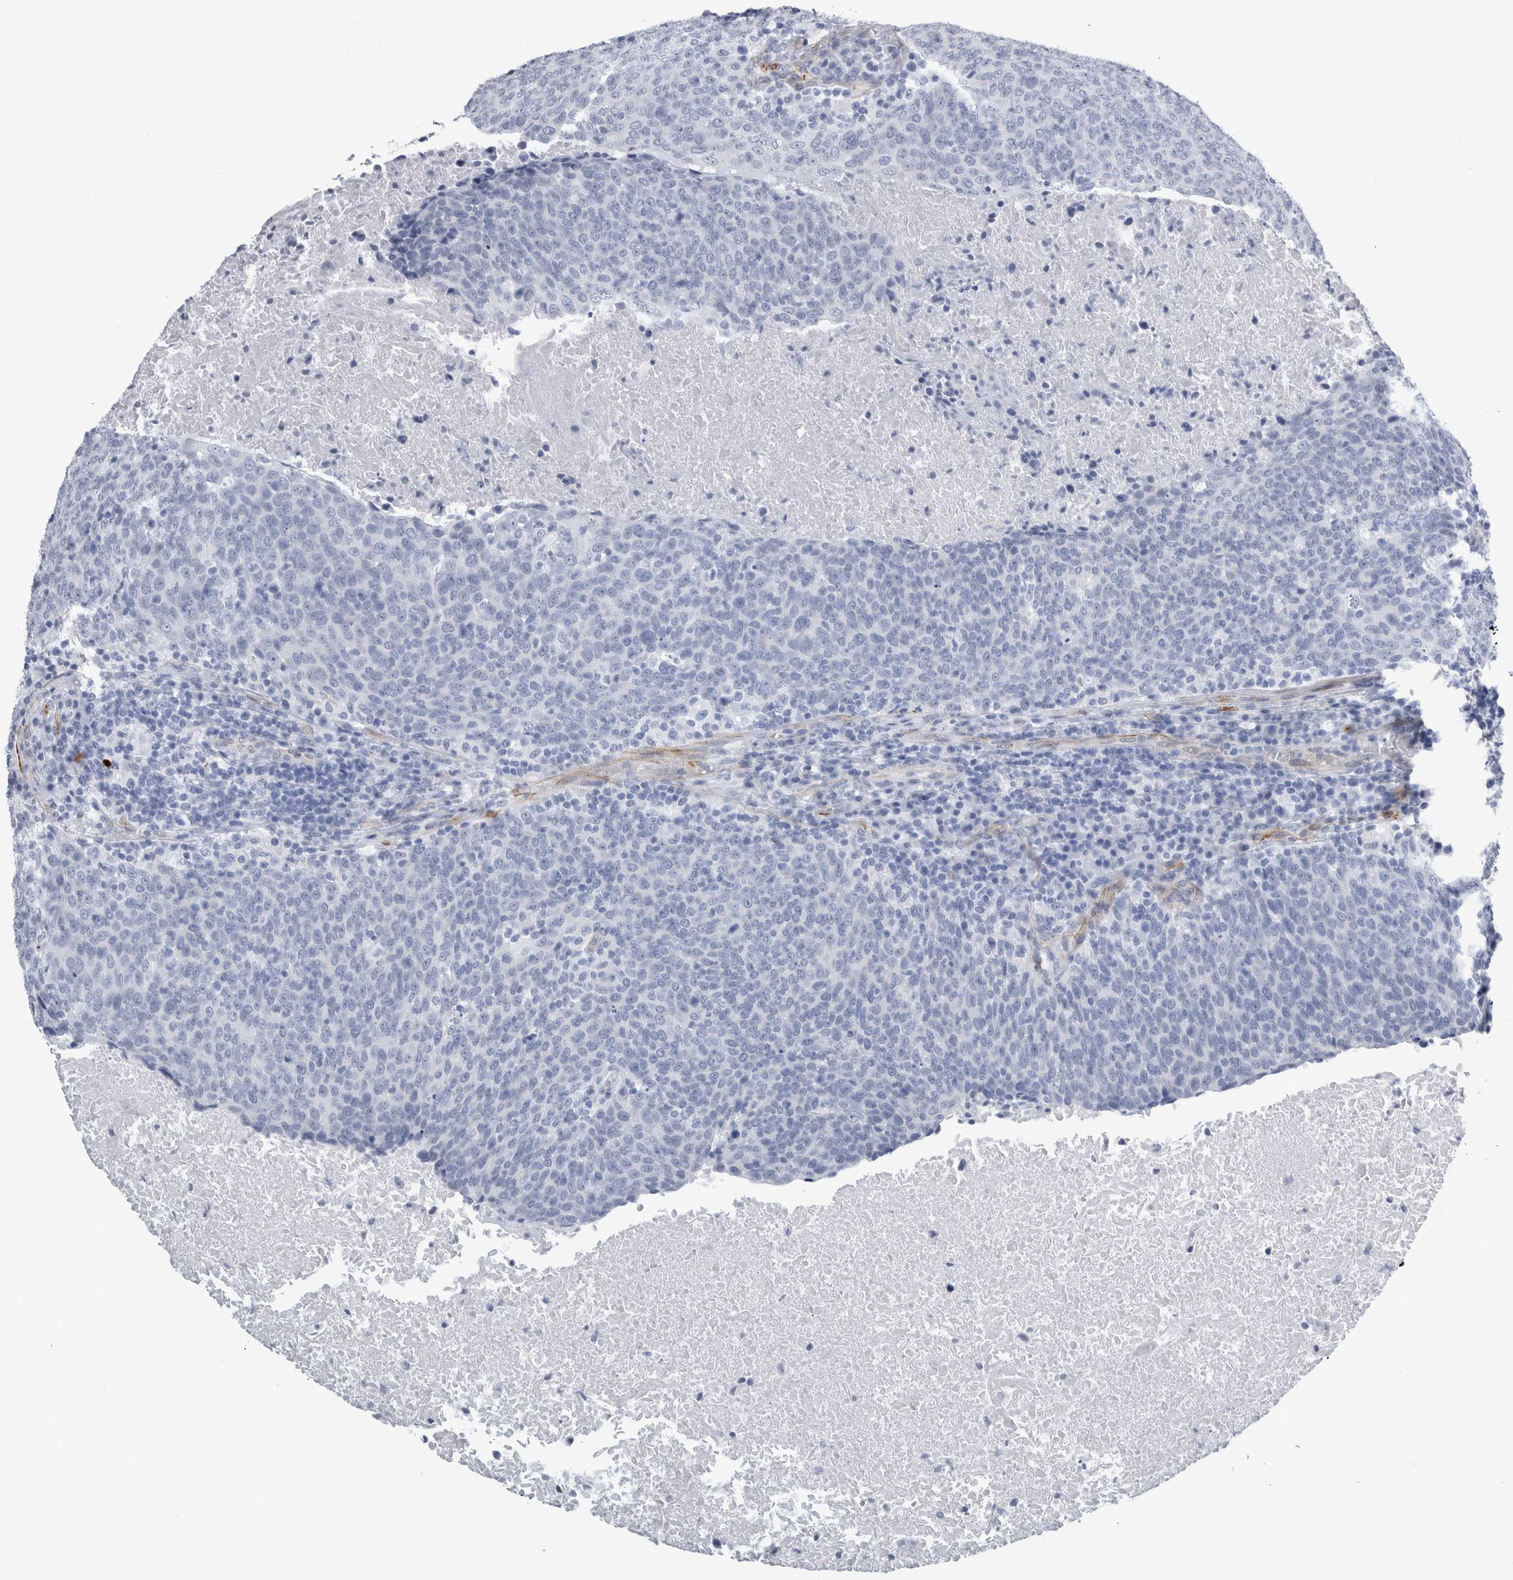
{"staining": {"intensity": "negative", "quantity": "none", "location": "none"}, "tissue": "head and neck cancer", "cell_type": "Tumor cells", "image_type": "cancer", "snomed": [{"axis": "morphology", "description": "Squamous cell carcinoma, NOS"}, {"axis": "morphology", "description": "Squamous cell carcinoma, metastatic, NOS"}, {"axis": "topography", "description": "Lymph node"}, {"axis": "topography", "description": "Head-Neck"}], "caption": "The histopathology image reveals no significant staining in tumor cells of head and neck metastatic squamous cell carcinoma. (Brightfield microscopy of DAB (3,3'-diaminobenzidine) IHC at high magnification).", "gene": "VWDE", "patient": {"sex": "male", "age": 62}}